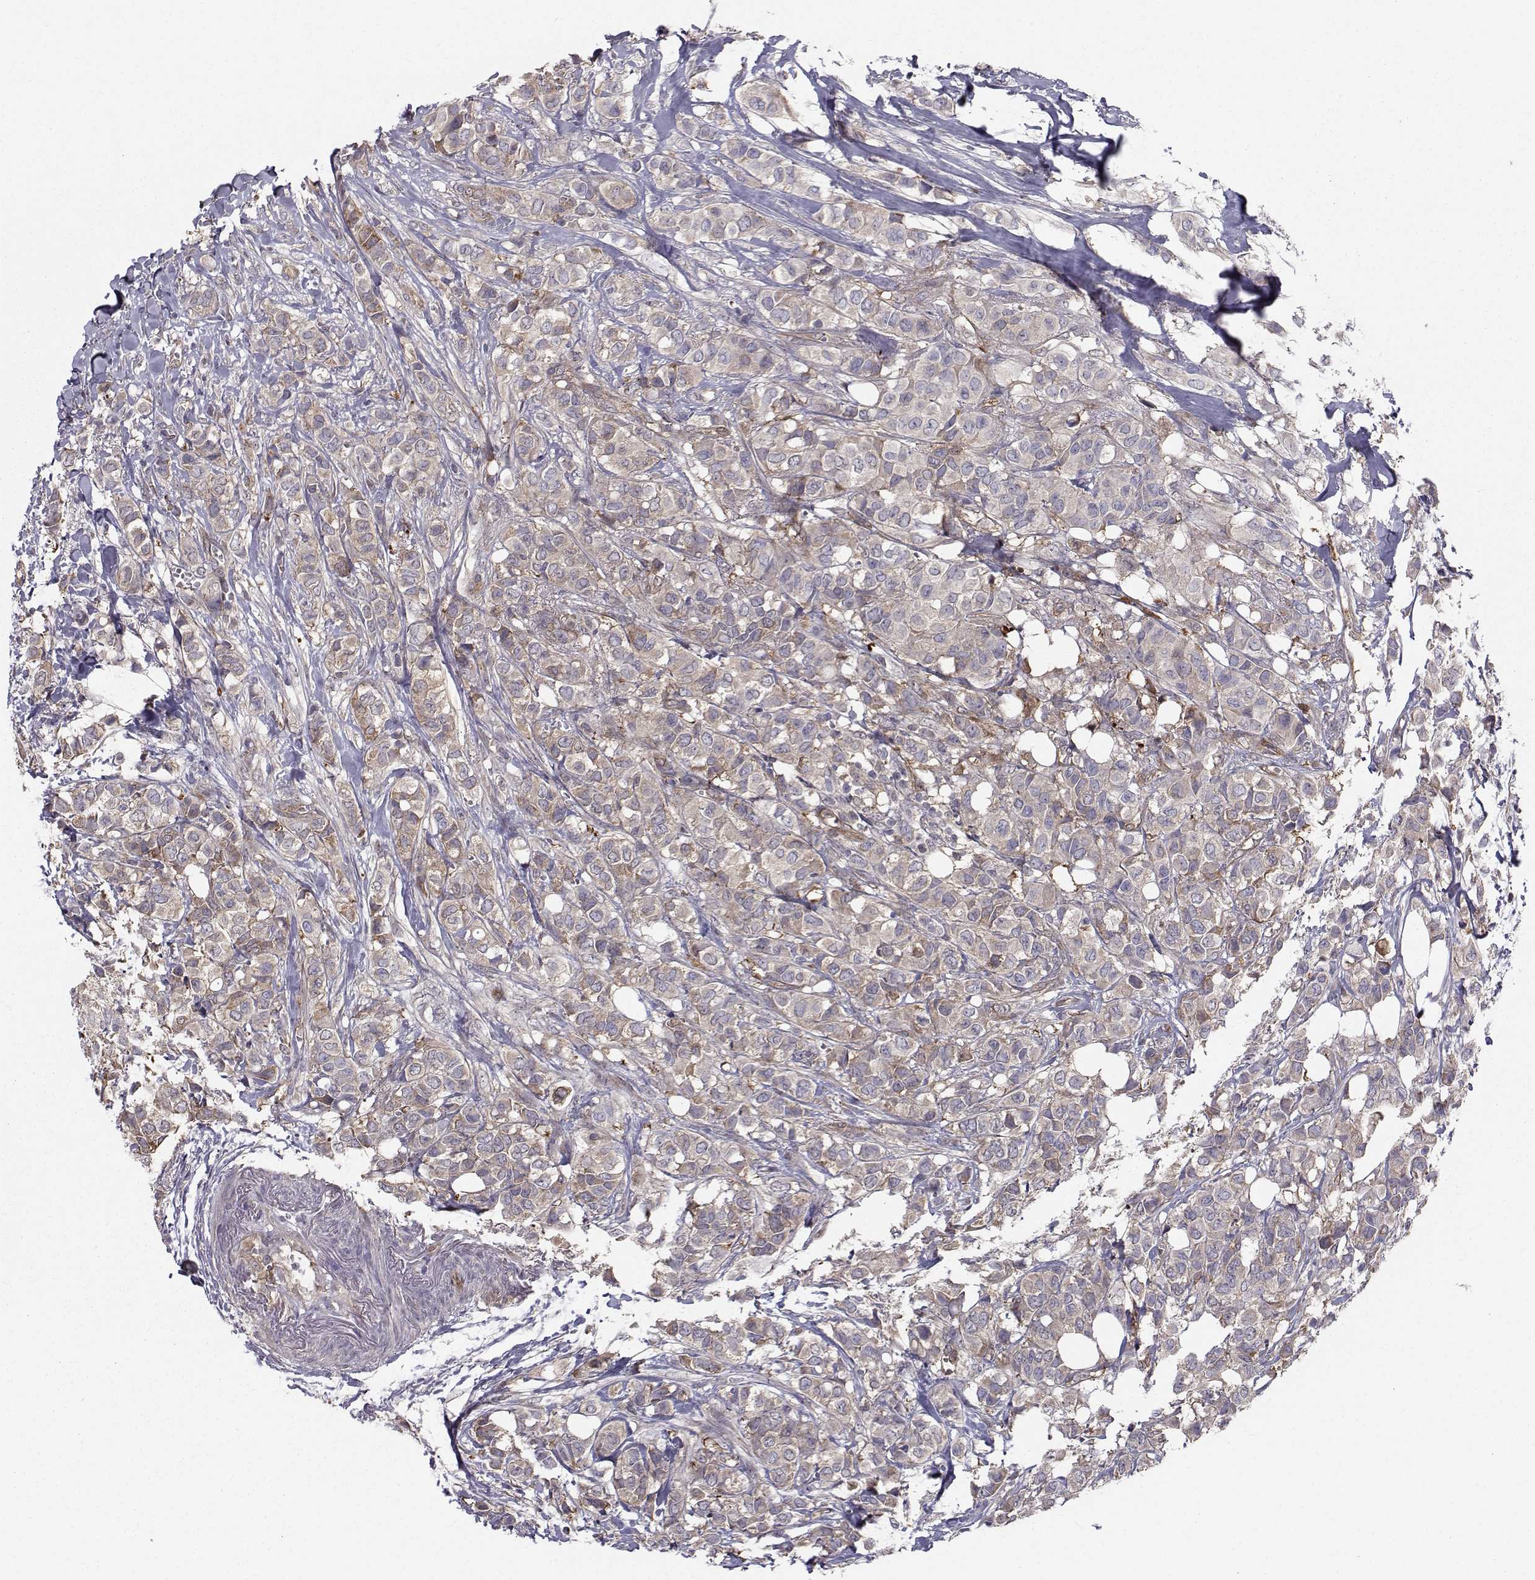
{"staining": {"intensity": "weak", "quantity": ">75%", "location": "cytoplasmic/membranous"}, "tissue": "breast cancer", "cell_type": "Tumor cells", "image_type": "cancer", "snomed": [{"axis": "morphology", "description": "Duct carcinoma"}, {"axis": "topography", "description": "Breast"}], "caption": "Immunohistochemistry (DAB) staining of human breast cancer reveals weak cytoplasmic/membranous protein staining in approximately >75% of tumor cells. Immunohistochemistry (ihc) stains the protein in brown and the nuclei are stained blue.", "gene": "HSP90AB1", "patient": {"sex": "female", "age": 85}}